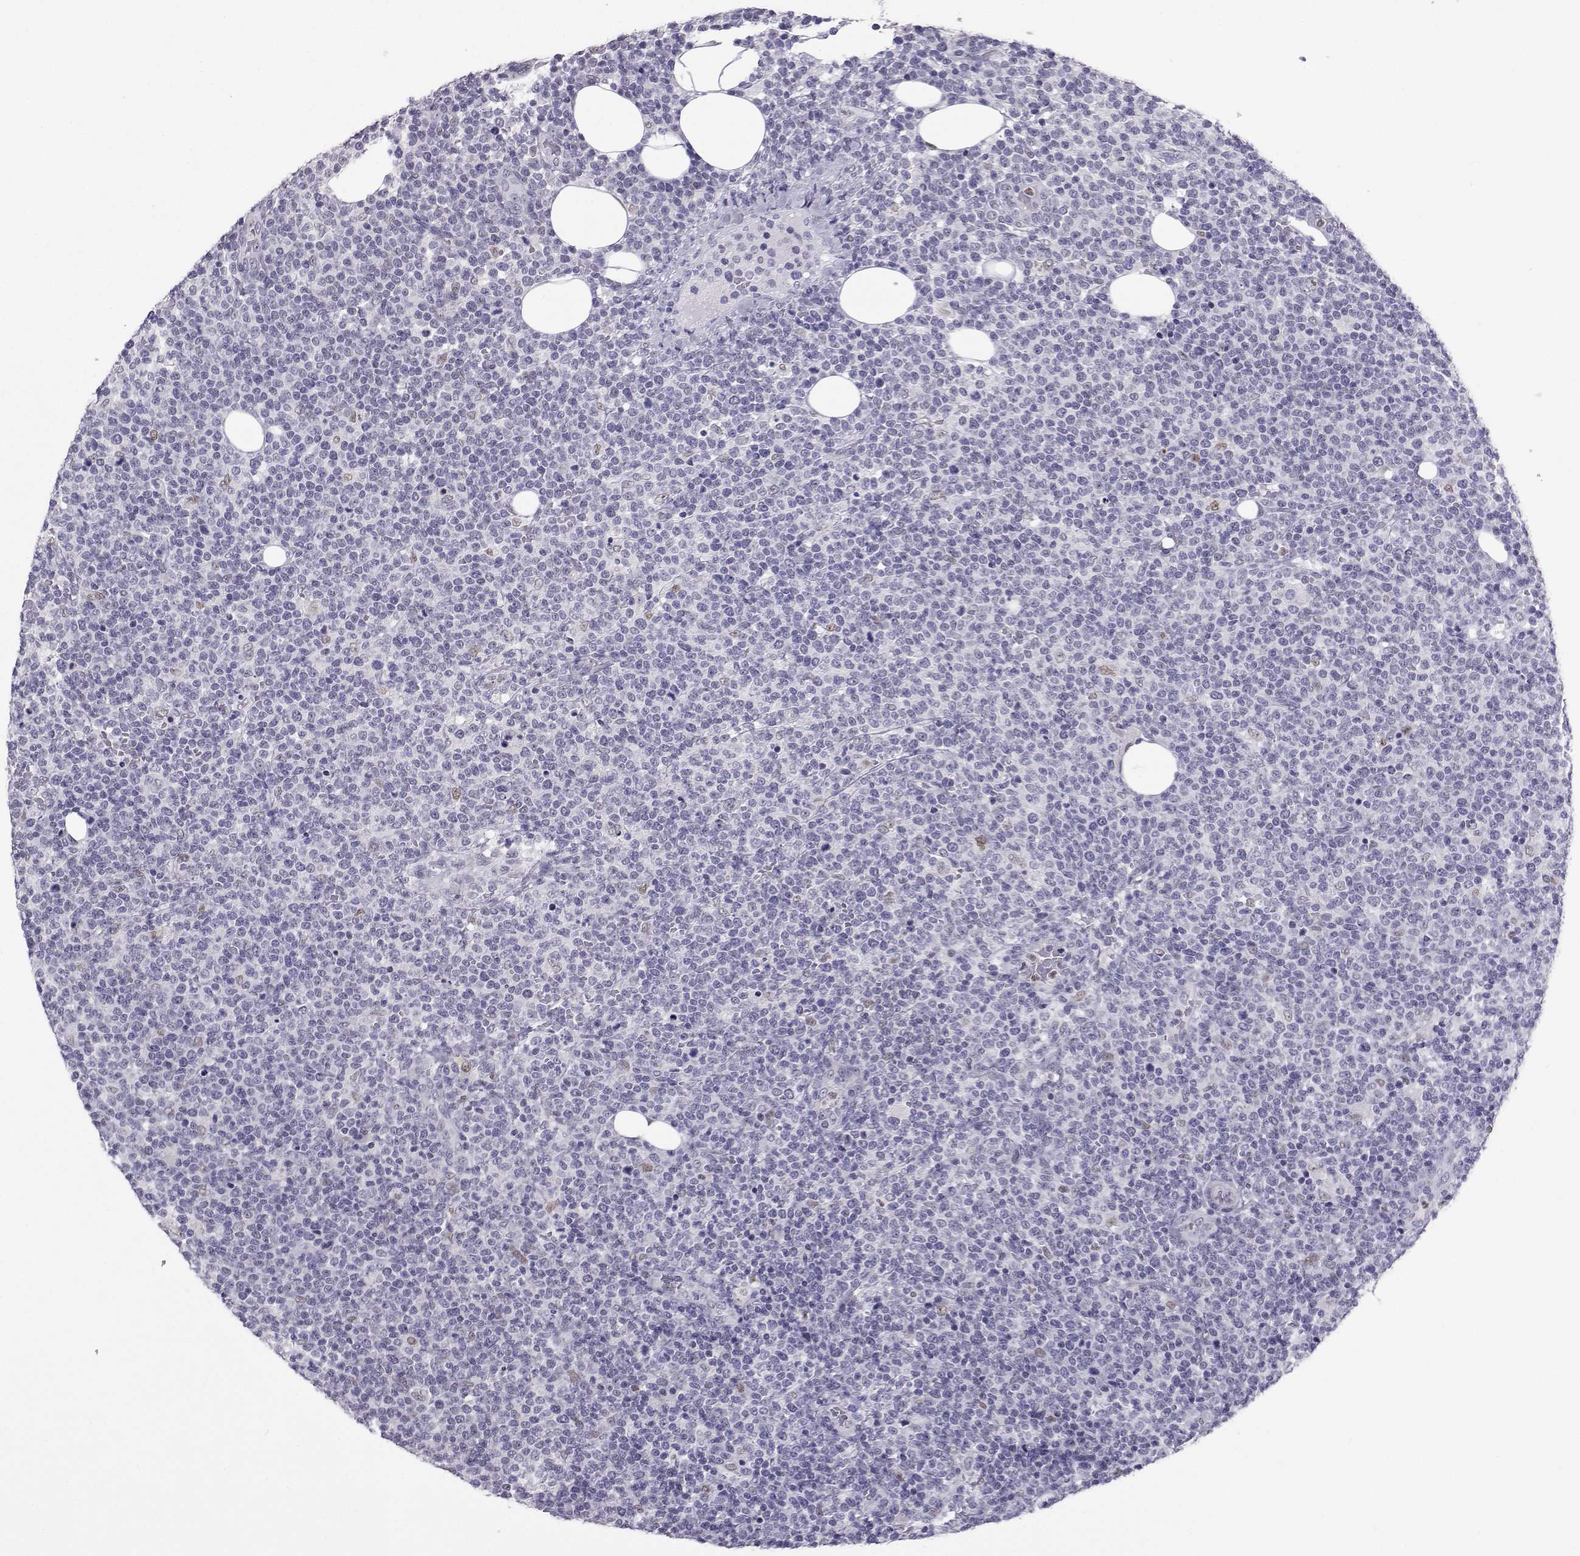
{"staining": {"intensity": "negative", "quantity": "none", "location": "none"}, "tissue": "lymphoma", "cell_type": "Tumor cells", "image_type": "cancer", "snomed": [{"axis": "morphology", "description": "Malignant lymphoma, non-Hodgkin's type, High grade"}, {"axis": "topography", "description": "Lymph node"}], "caption": "IHC micrograph of lymphoma stained for a protein (brown), which demonstrates no positivity in tumor cells.", "gene": "TEDC2", "patient": {"sex": "male", "age": 61}}